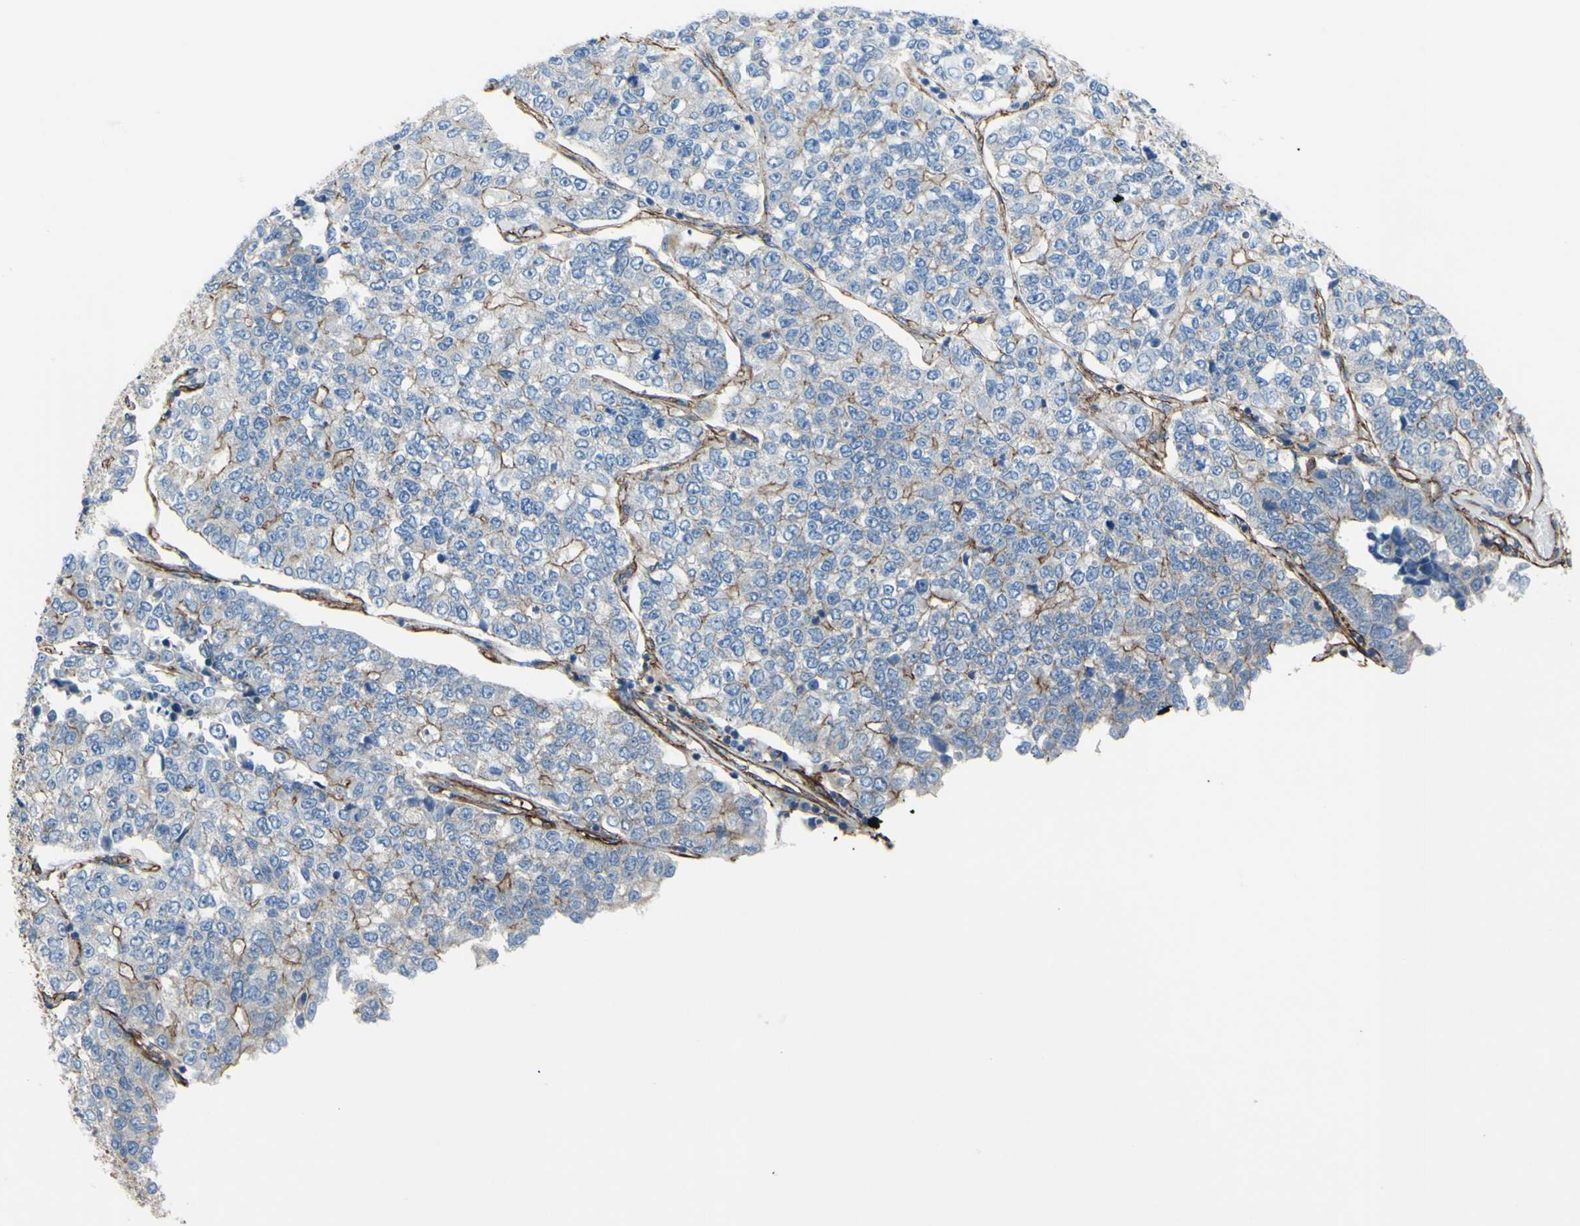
{"staining": {"intensity": "weak", "quantity": ">75%", "location": "cytoplasmic/membranous"}, "tissue": "lung cancer", "cell_type": "Tumor cells", "image_type": "cancer", "snomed": [{"axis": "morphology", "description": "Adenocarcinoma, NOS"}, {"axis": "topography", "description": "Lung"}], "caption": "IHC of adenocarcinoma (lung) displays low levels of weak cytoplasmic/membranous staining in about >75% of tumor cells.", "gene": "TPBG", "patient": {"sex": "male", "age": 49}}